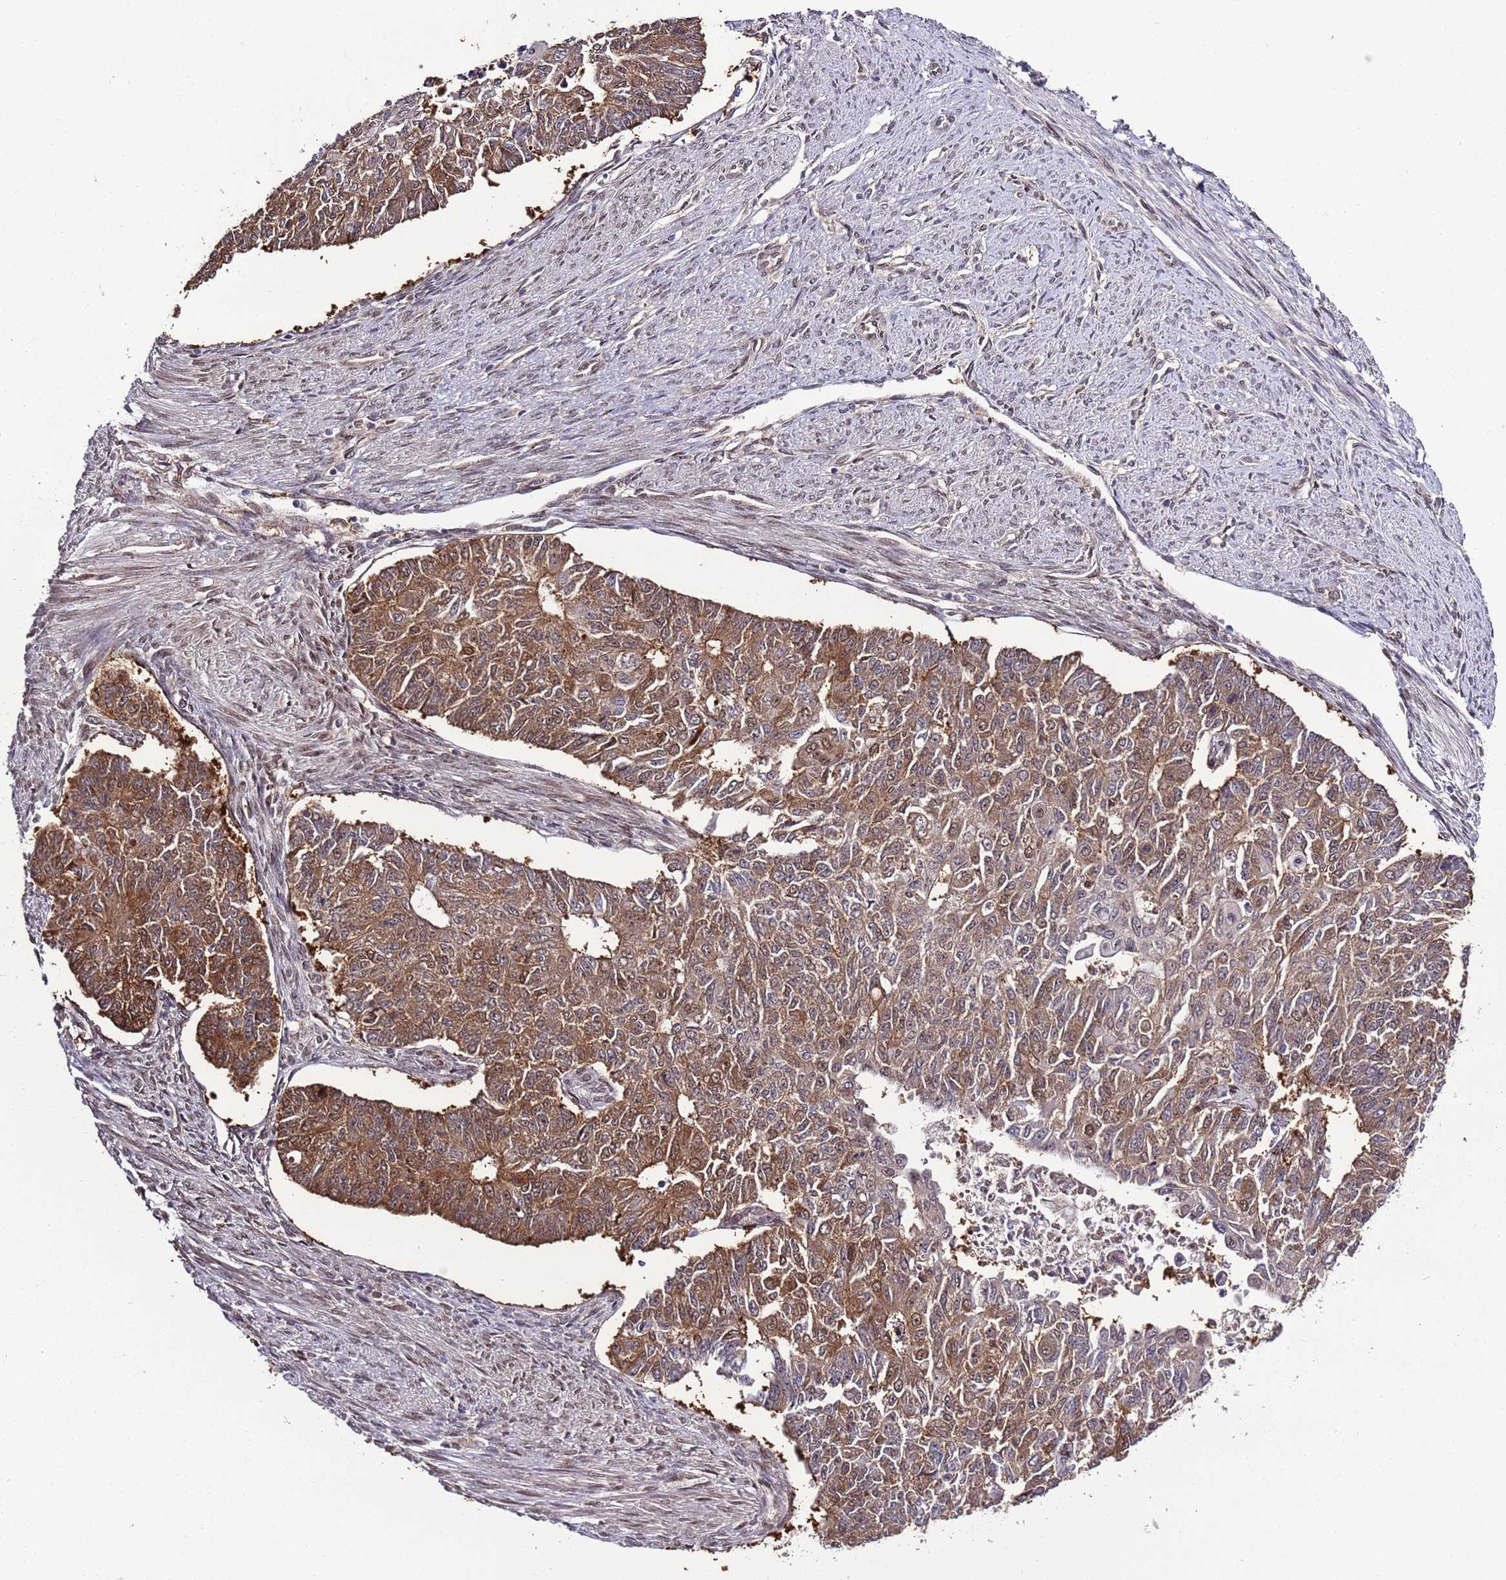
{"staining": {"intensity": "moderate", "quantity": ">75%", "location": "cytoplasmic/membranous,nuclear"}, "tissue": "endometrial cancer", "cell_type": "Tumor cells", "image_type": "cancer", "snomed": [{"axis": "morphology", "description": "Adenocarcinoma, NOS"}, {"axis": "topography", "description": "Endometrium"}], "caption": "High-power microscopy captured an immunohistochemistry (IHC) image of endometrial cancer (adenocarcinoma), revealing moderate cytoplasmic/membranous and nuclear positivity in about >75% of tumor cells.", "gene": "ZNF665", "patient": {"sex": "female", "age": 32}}